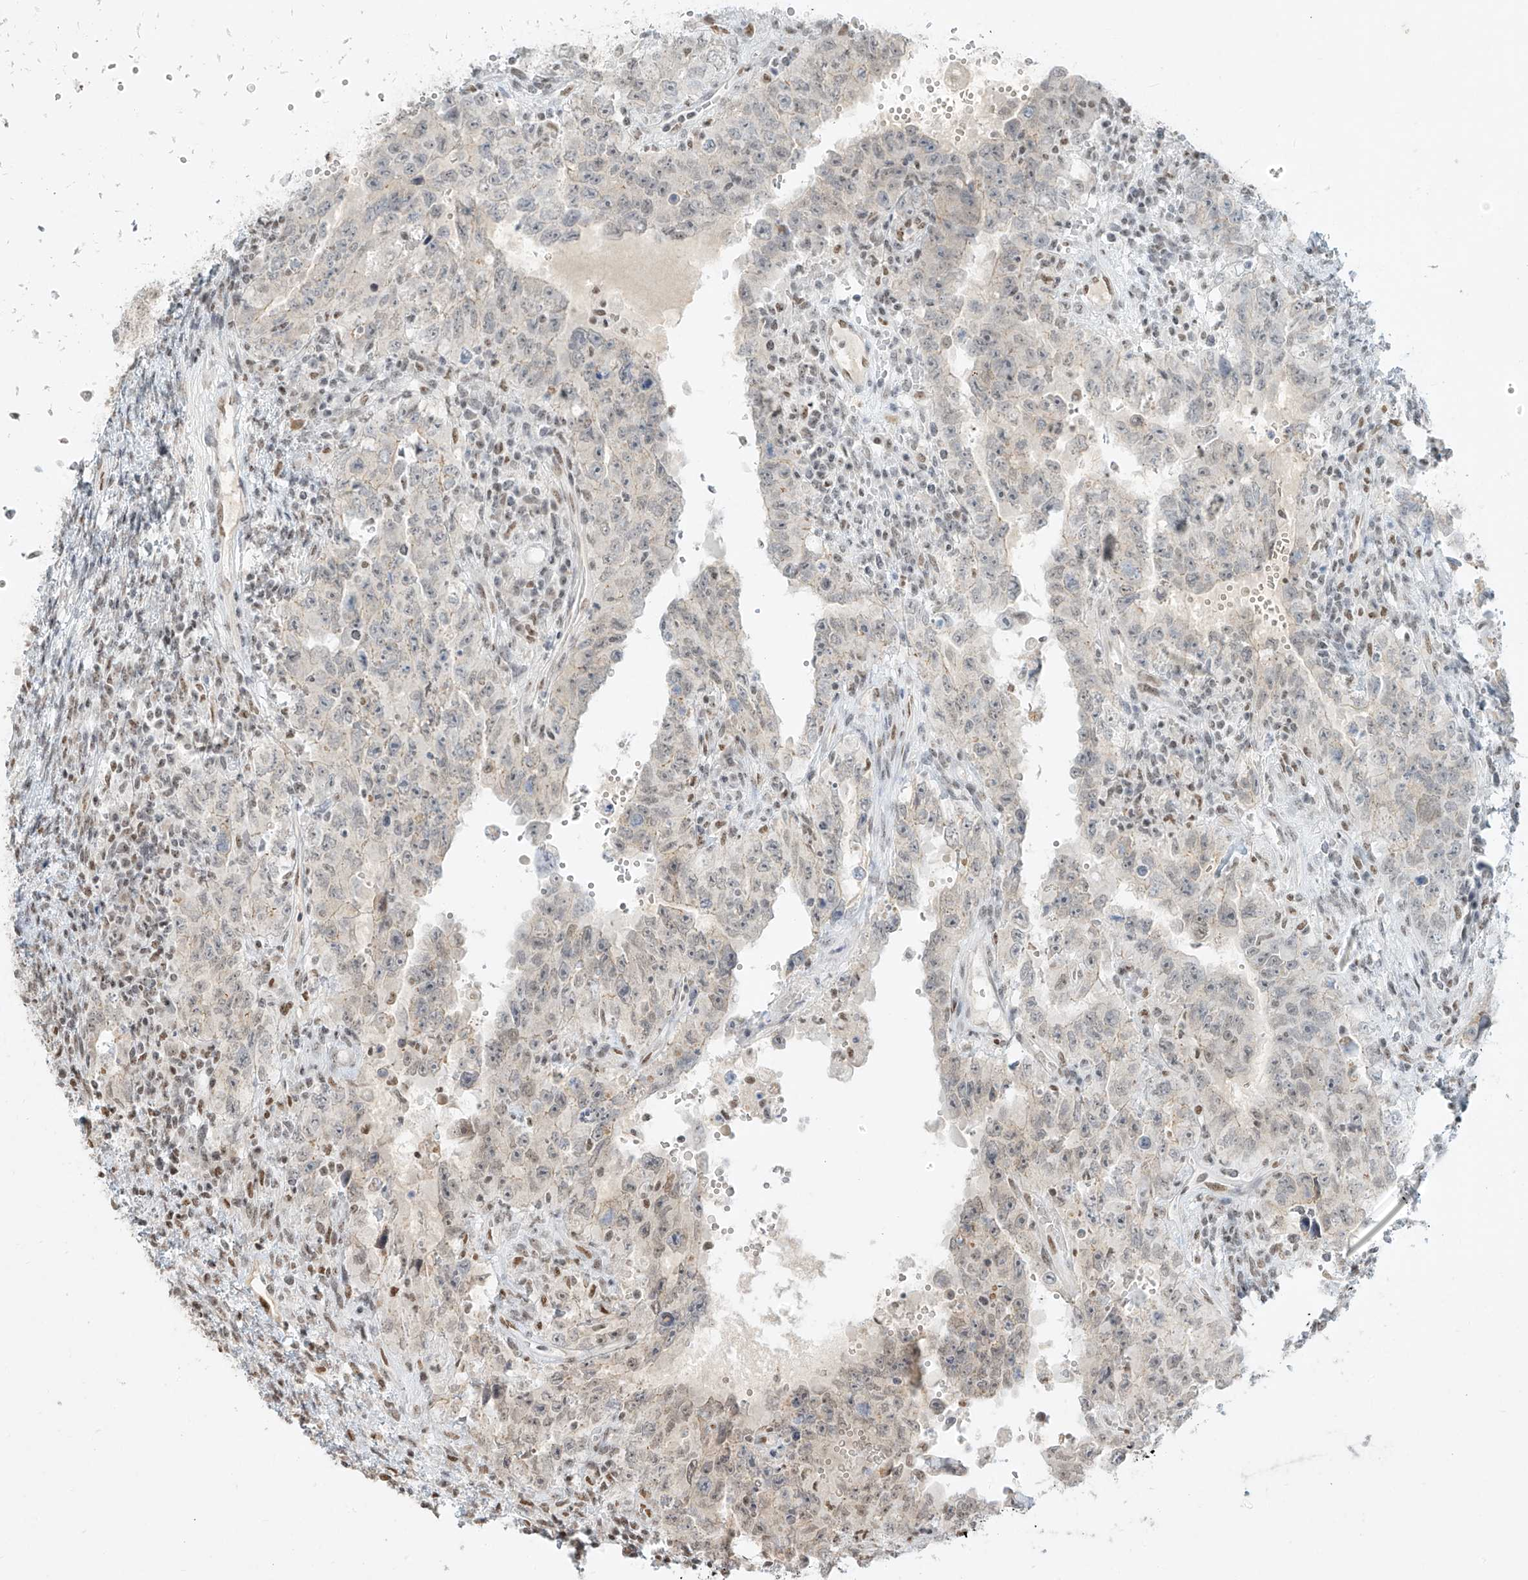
{"staining": {"intensity": "negative", "quantity": "none", "location": "none"}, "tissue": "testis cancer", "cell_type": "Tumor cells", "image_type": "cancer", "snomed": [{"axis": "morphology", "description": "Carcinoma, Embryonal, NOS"}, {"axis": "topography", "description": "Testis"}], "caption": "Immunohistochemistry of embryonal carcinoma (testis) reveals no expression in tumor cells. (DAB IHC with hematoxylin counter stain).", "gene": "NHSL1", "patient": {"sex": "male", "age": 26}}